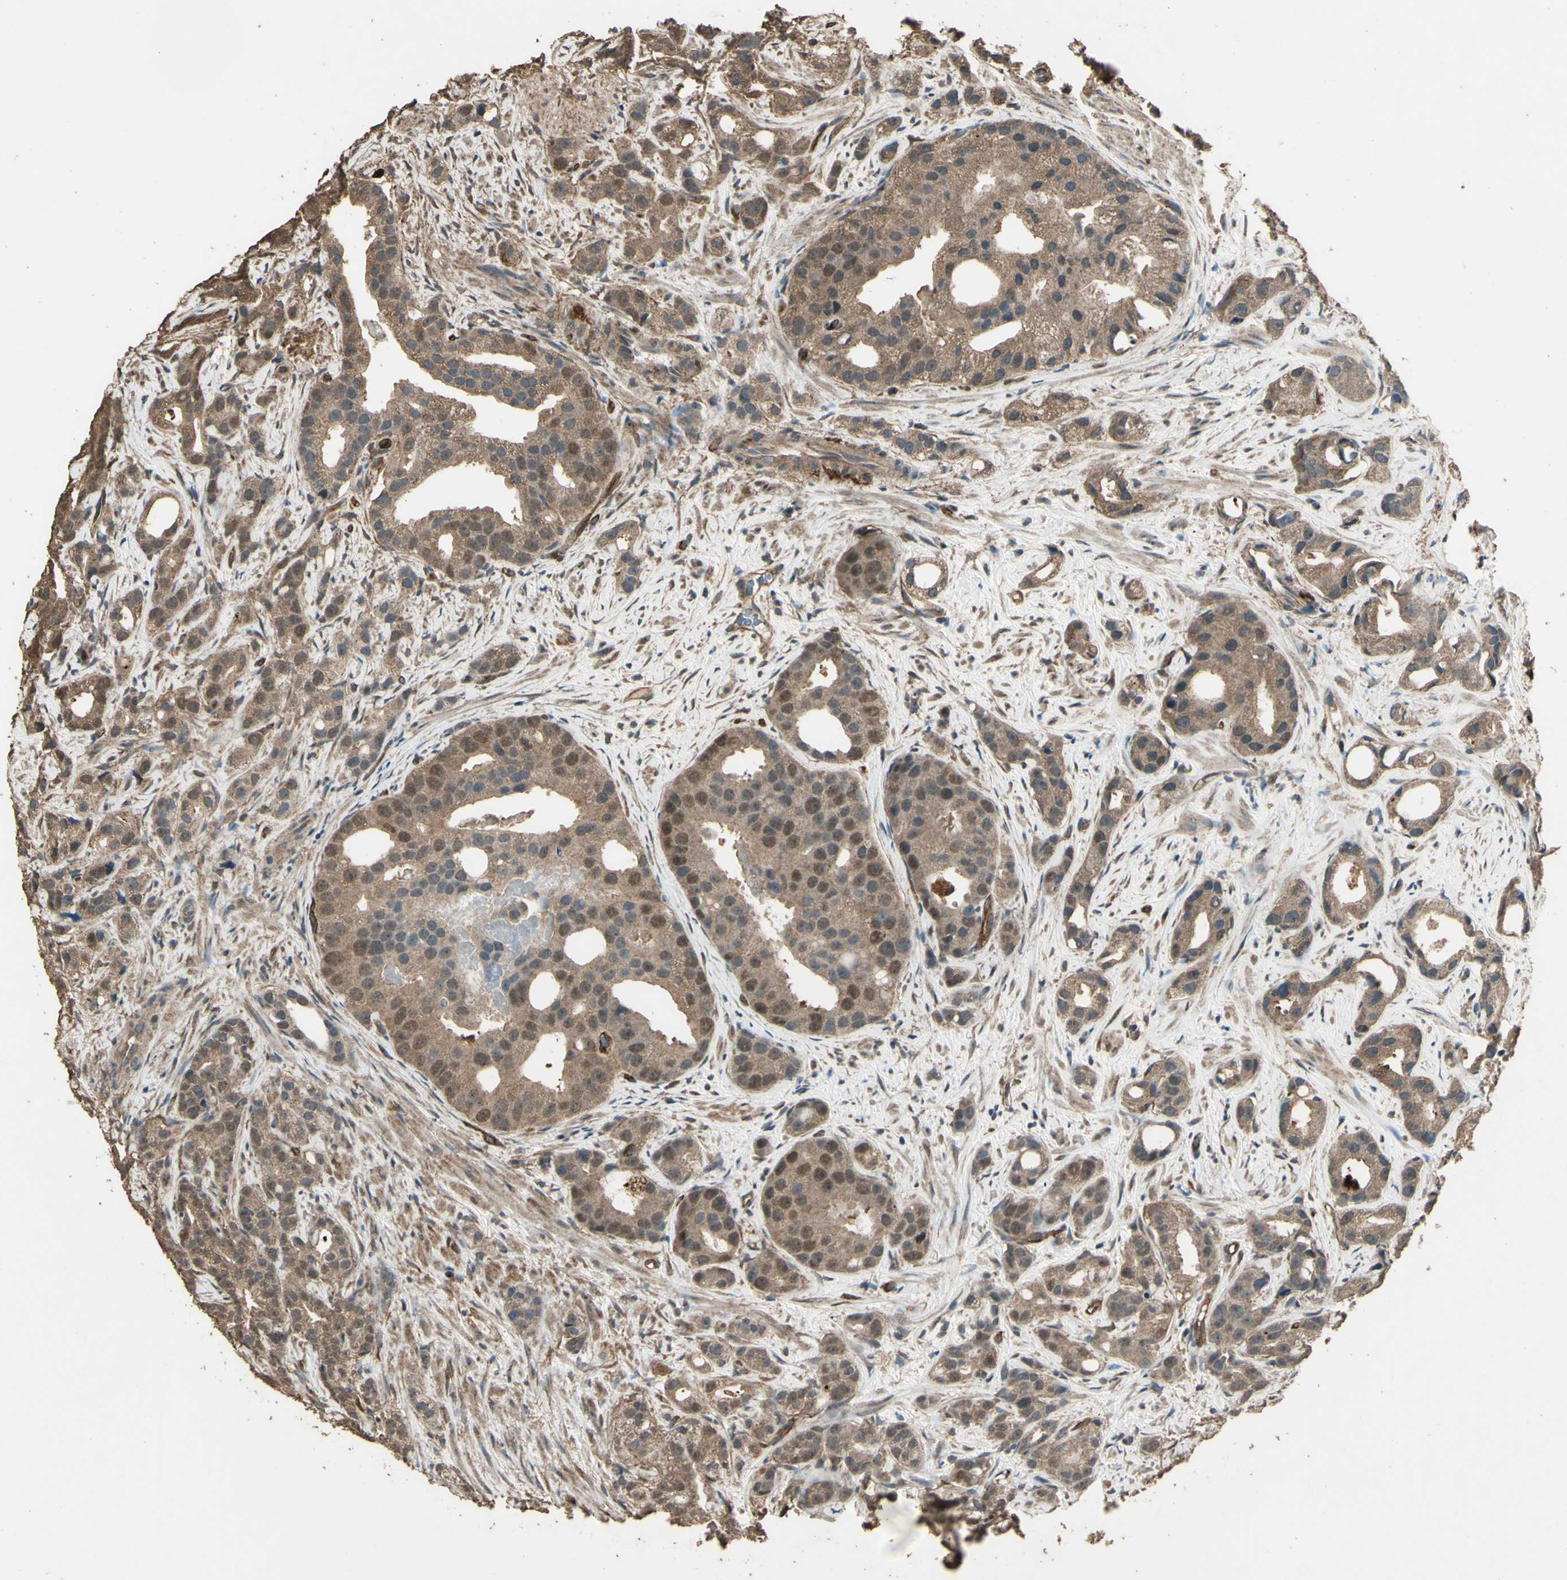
{"staining": {"intensity": "moderate", "quantity": ">75%", "location": "cytoplasmic/membranous"}, "tissue": "prostate cancer", "cell_type": "Tumor cells", "image_type": "cancer", "snomed": [{"axis": "morphology", "description": "Adenocarcinoma, Low grade"}, {"axis": "topography", "description": "Prostate"}], "caption": "Protein expression analysis of human prostate cancer reveals moderate cytoplasmic/membranous expression in approximately >75% of tumor cells.", "gene": "TSPO", "patient": {"sex": "male", "age": 89}}